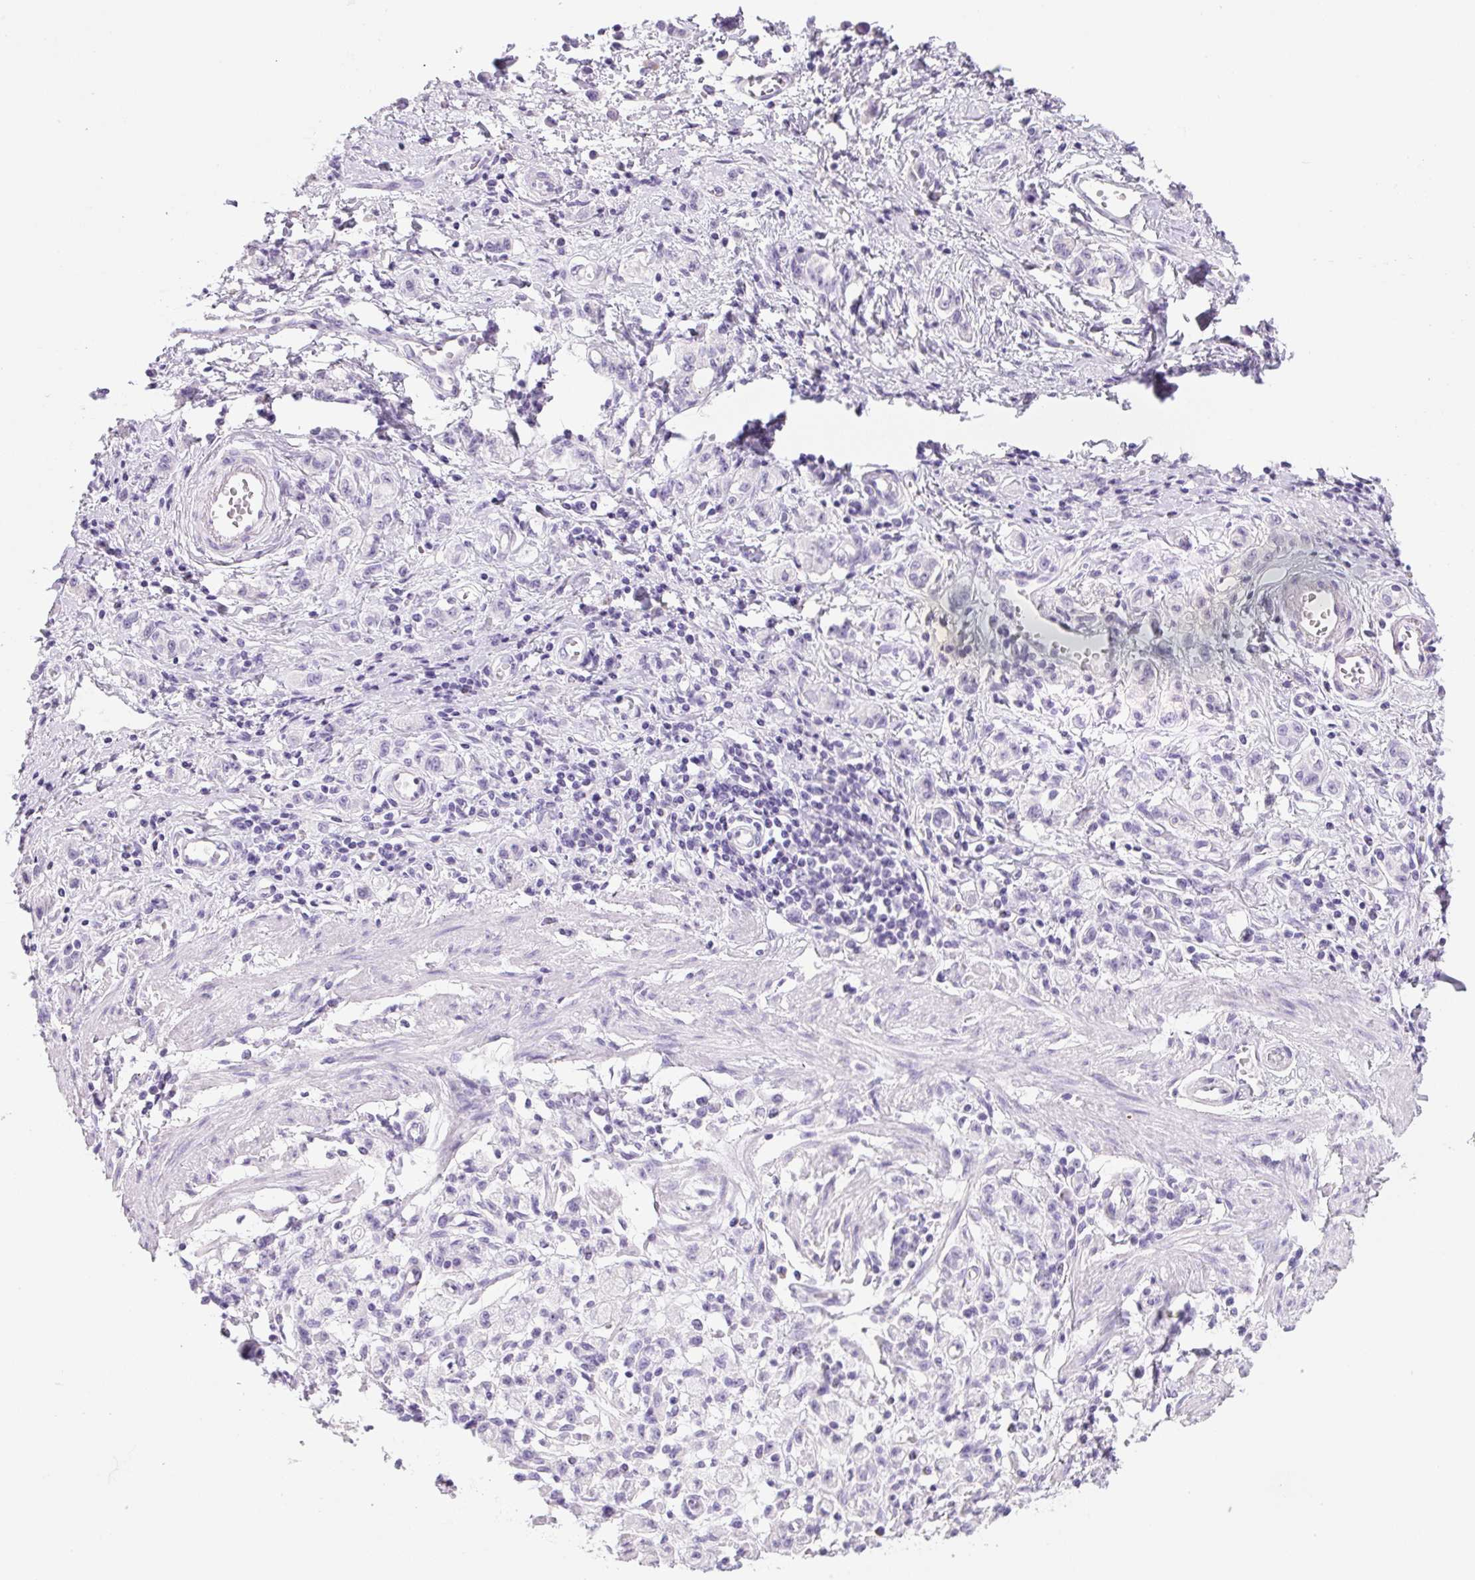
{"staining": {"intensity": "negative", "quantity": "none", "location": "none"}, "tissue": "stomach cancer", "cell_type": "Tumor cells", "image_type": "cancer", "snomed": [{"axis": "morphology", "description": "Adenocarcinoma, NOS"}, {"axis": "topography", "description": "Stomach"}], "caption": "A high-resolution image shows immunohistochemistry (IHC) staining of stomach adenocarcinoma, which reveals no significant positivity in tumor cells.", "gene": "PRRT1", "patient": {"sex": "male", "age": 77}}